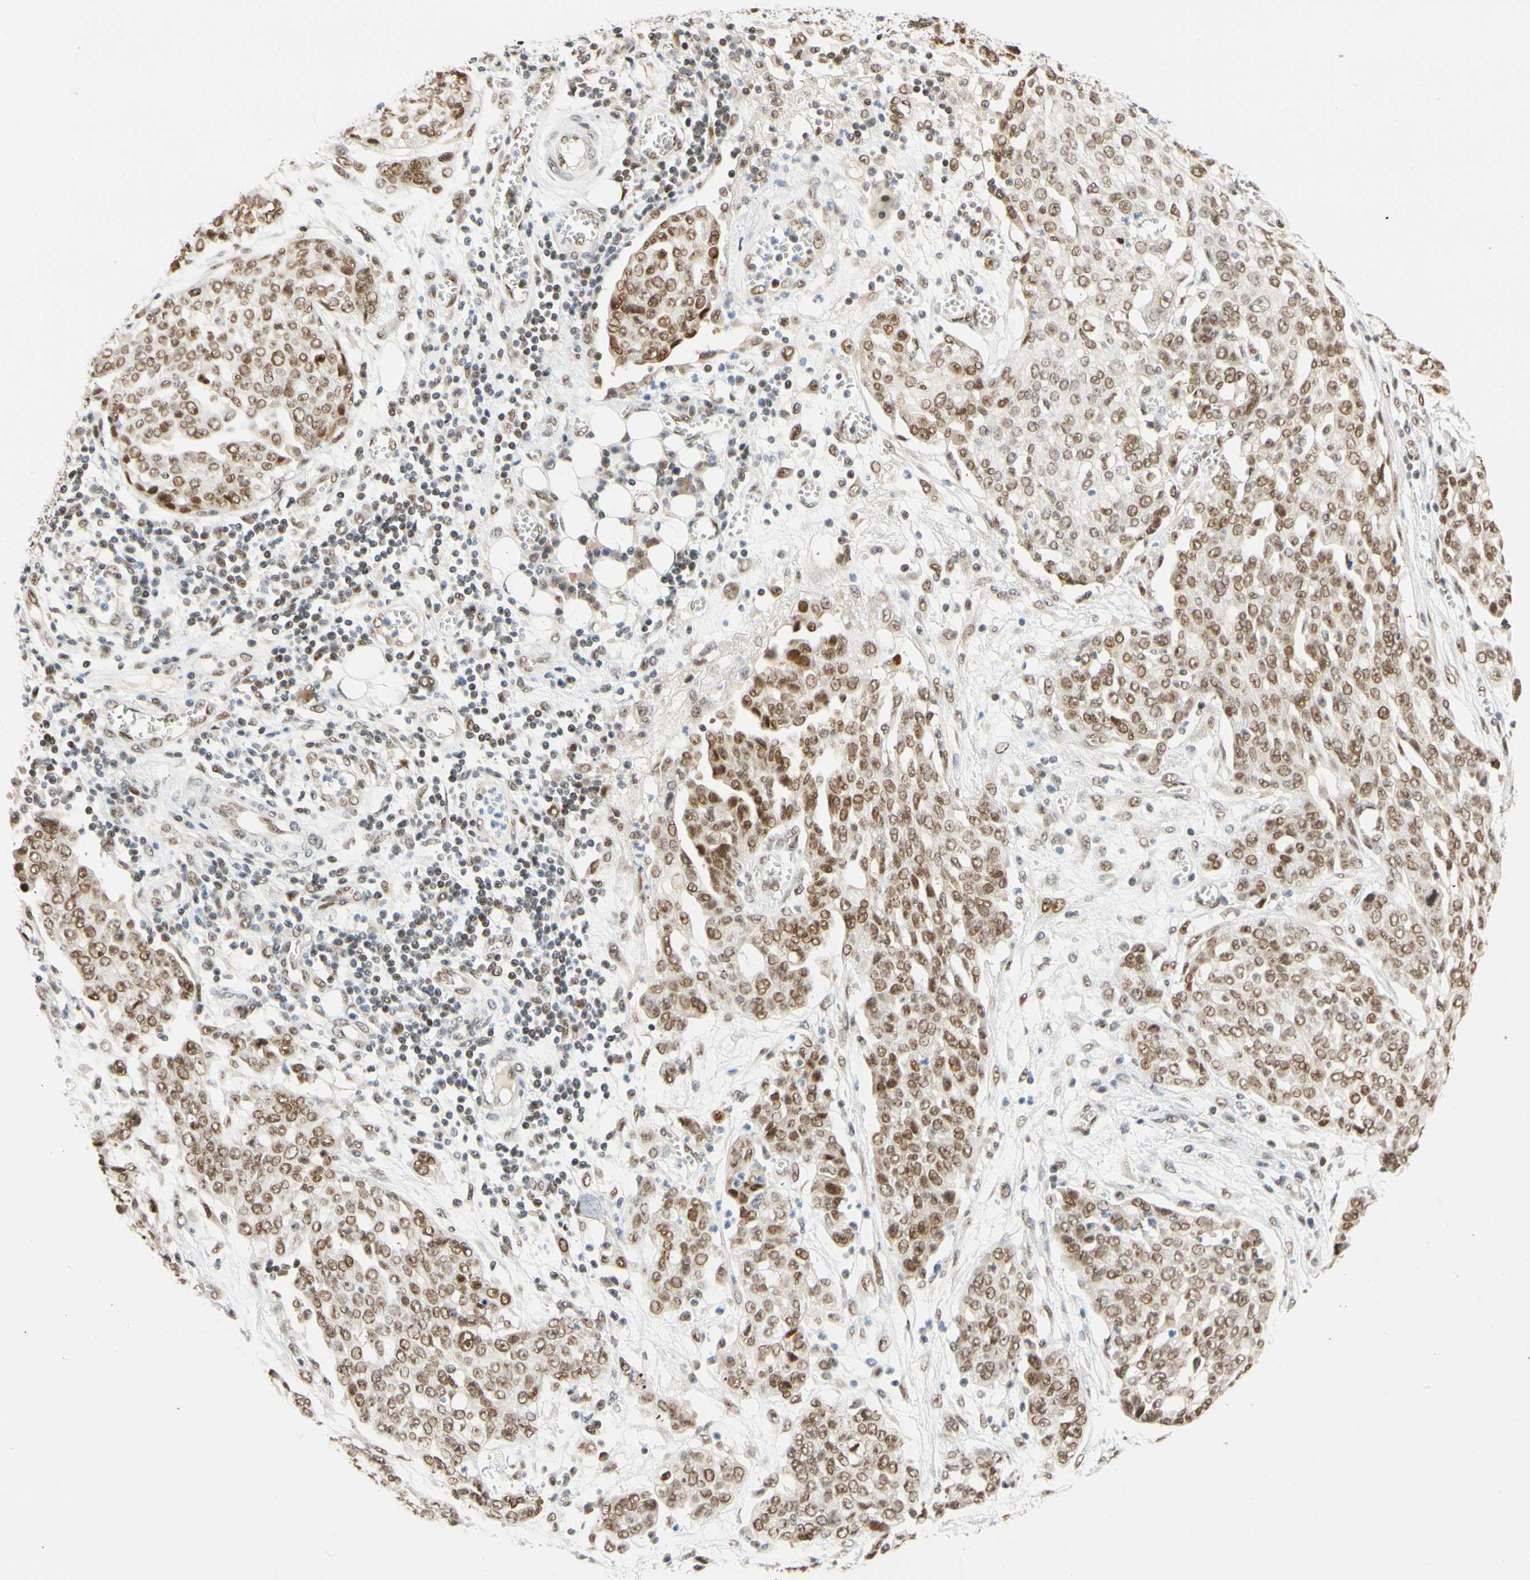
{"staining": {"intensity": "moderate", "quantity": ">75%", "location": "nuclear"}, "tissue": "ovarian cancer", "cell_type": "Tumor cells", "image_type": "cancer", "snomed": [{"axis": "morphology", "description": "Cystadenocarcinoma, serous, NOS"}, {"axis": "topography", "description": "Soft tissue"}, {"axis": "topography", "description": "Ovary"}], "caption": "Tumor cells demonstrate medium levels of moderate nuclear positivity in approximately >75% of cells in serous cystadenocarcinoma (ovarian).", "gene": "ZSCAN16", "patient": {"sex": "female", "age": 57}}